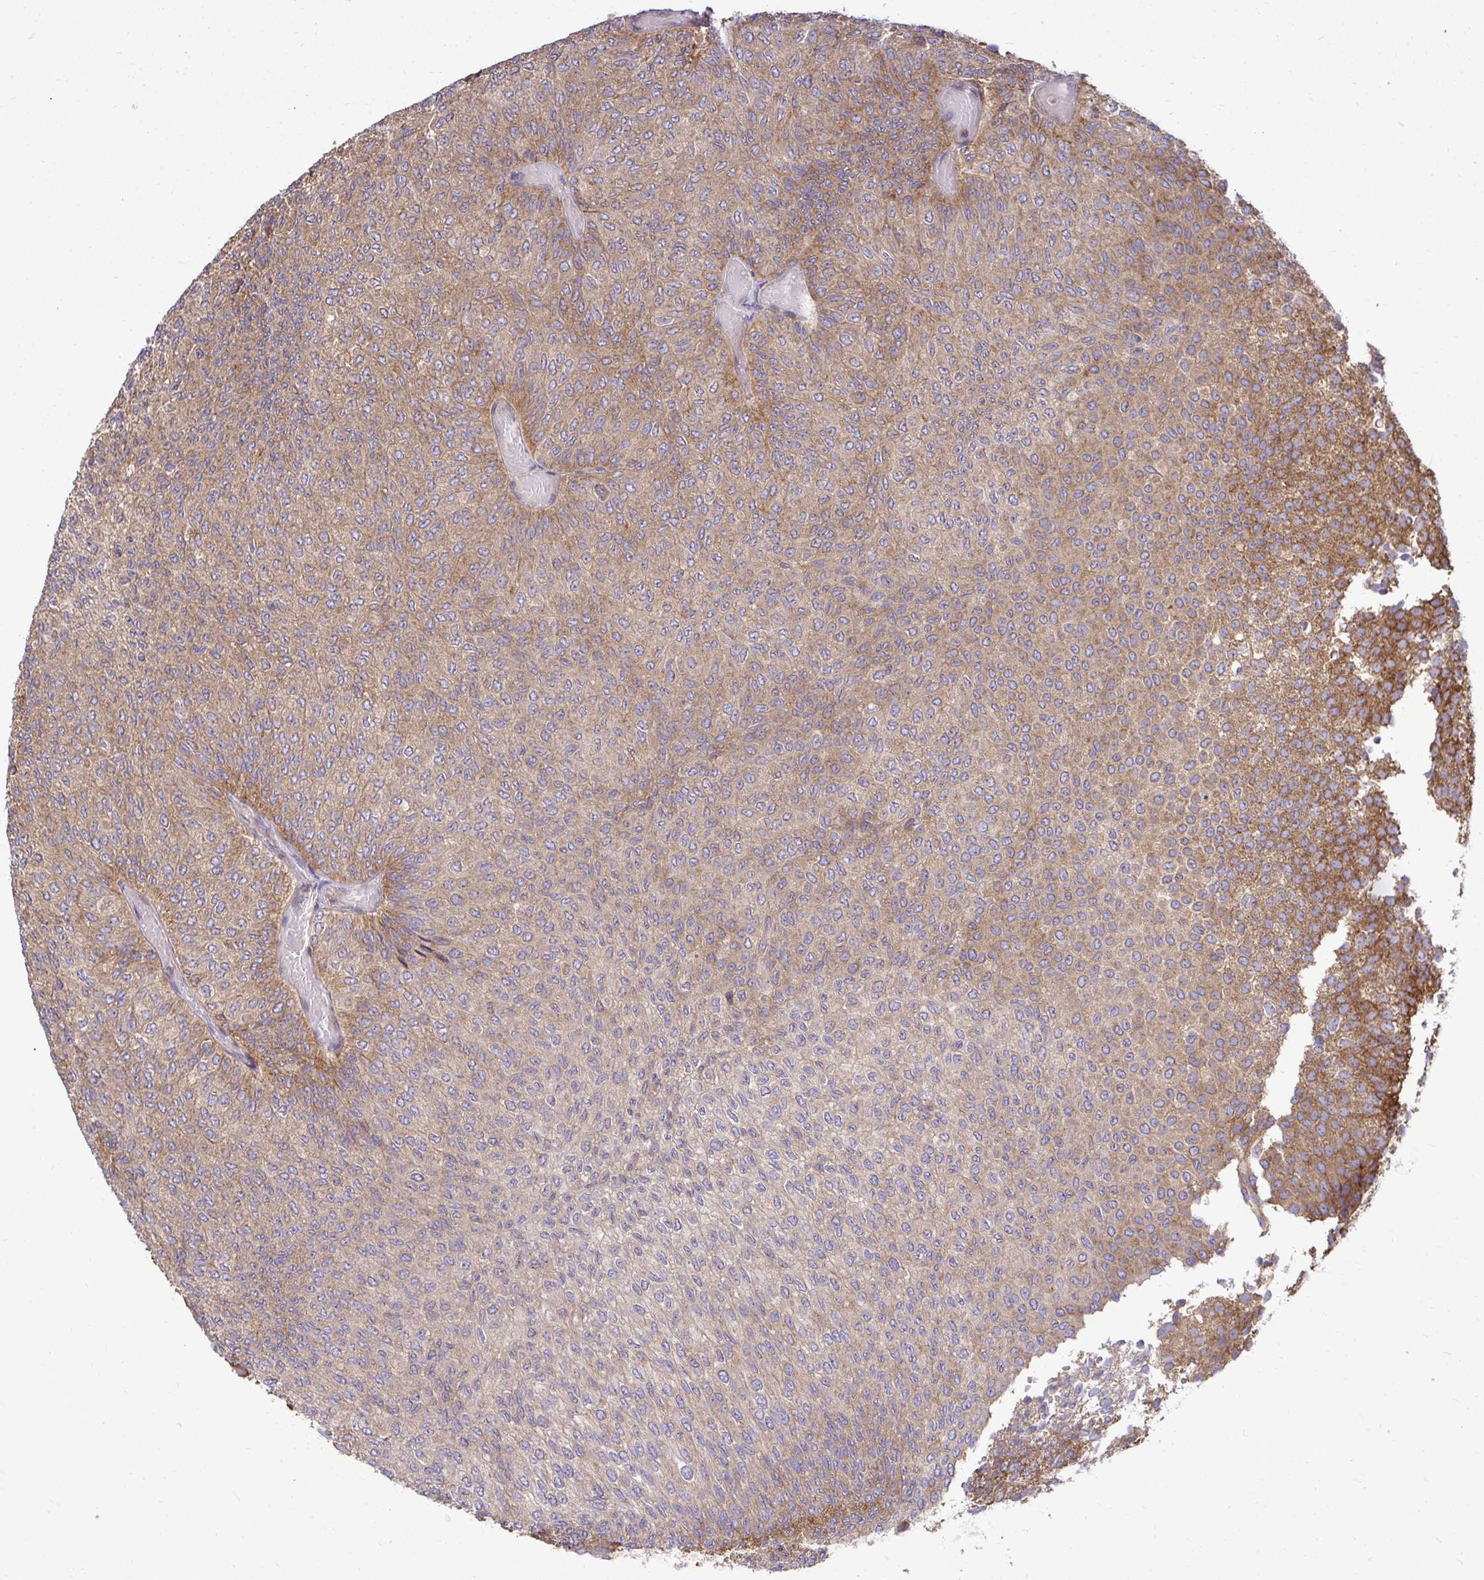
{"staining": {"intensity": "moderate", "quantity": ">75%", "location": "cytoplasmic/membranous"}, "tissue": "urothelial cancer", "cell_type": "Tumor cells", "image_type": "cancer", "snomed": [{"axis": "morphology", "description": "Urothelial carcinoma, Low grade"}, {"axis": "topography", "description": "Urinary bladder"}], "caption": "Protein expression analysis of urothelial carcinoma (low-grade) reveals moderate cytoplasmic/membranous positivity in about >75% of tumor cells.", "gene": "FMR1", "patient": {"sex": "male", "age": 78}}